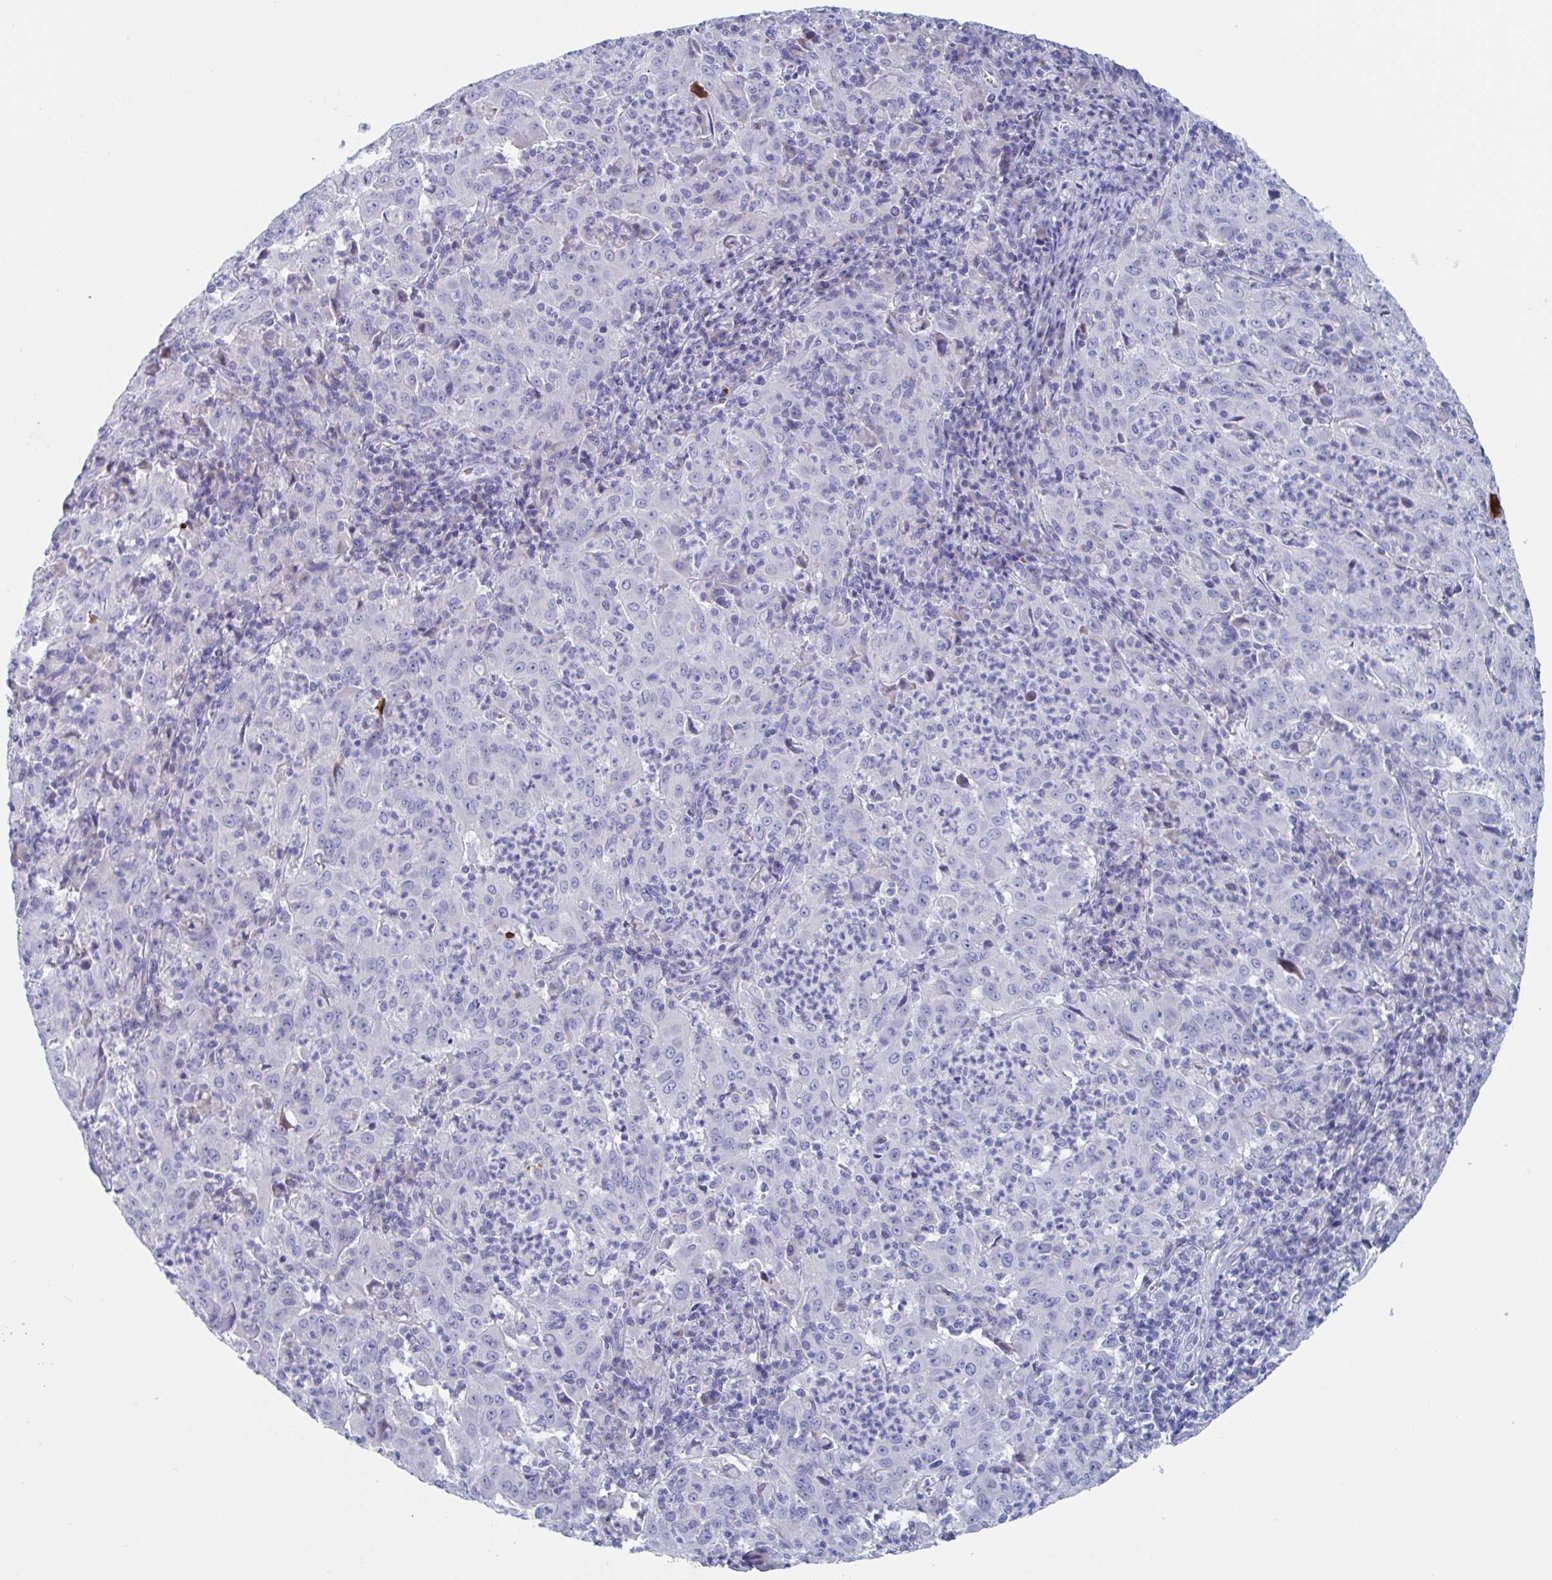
{"staining": {"intensity": "negative", "quantity": "none", "location": "none"}, "tissue": "pancreatic cancer", "cell_type": "Tumor cells", "image_type": "cancer", "snomed": [{"axis": "morphology", "description": "Adenocarcinoma, NOS"}, {"axis": "topography", "description": "Pancreas"}], "caption": "Immunohistochemistry of human pancreatic cancer shows no staining in tumor cells.", "gene": "DPEP3", "patient": {"sex": "male", "age": 63}}